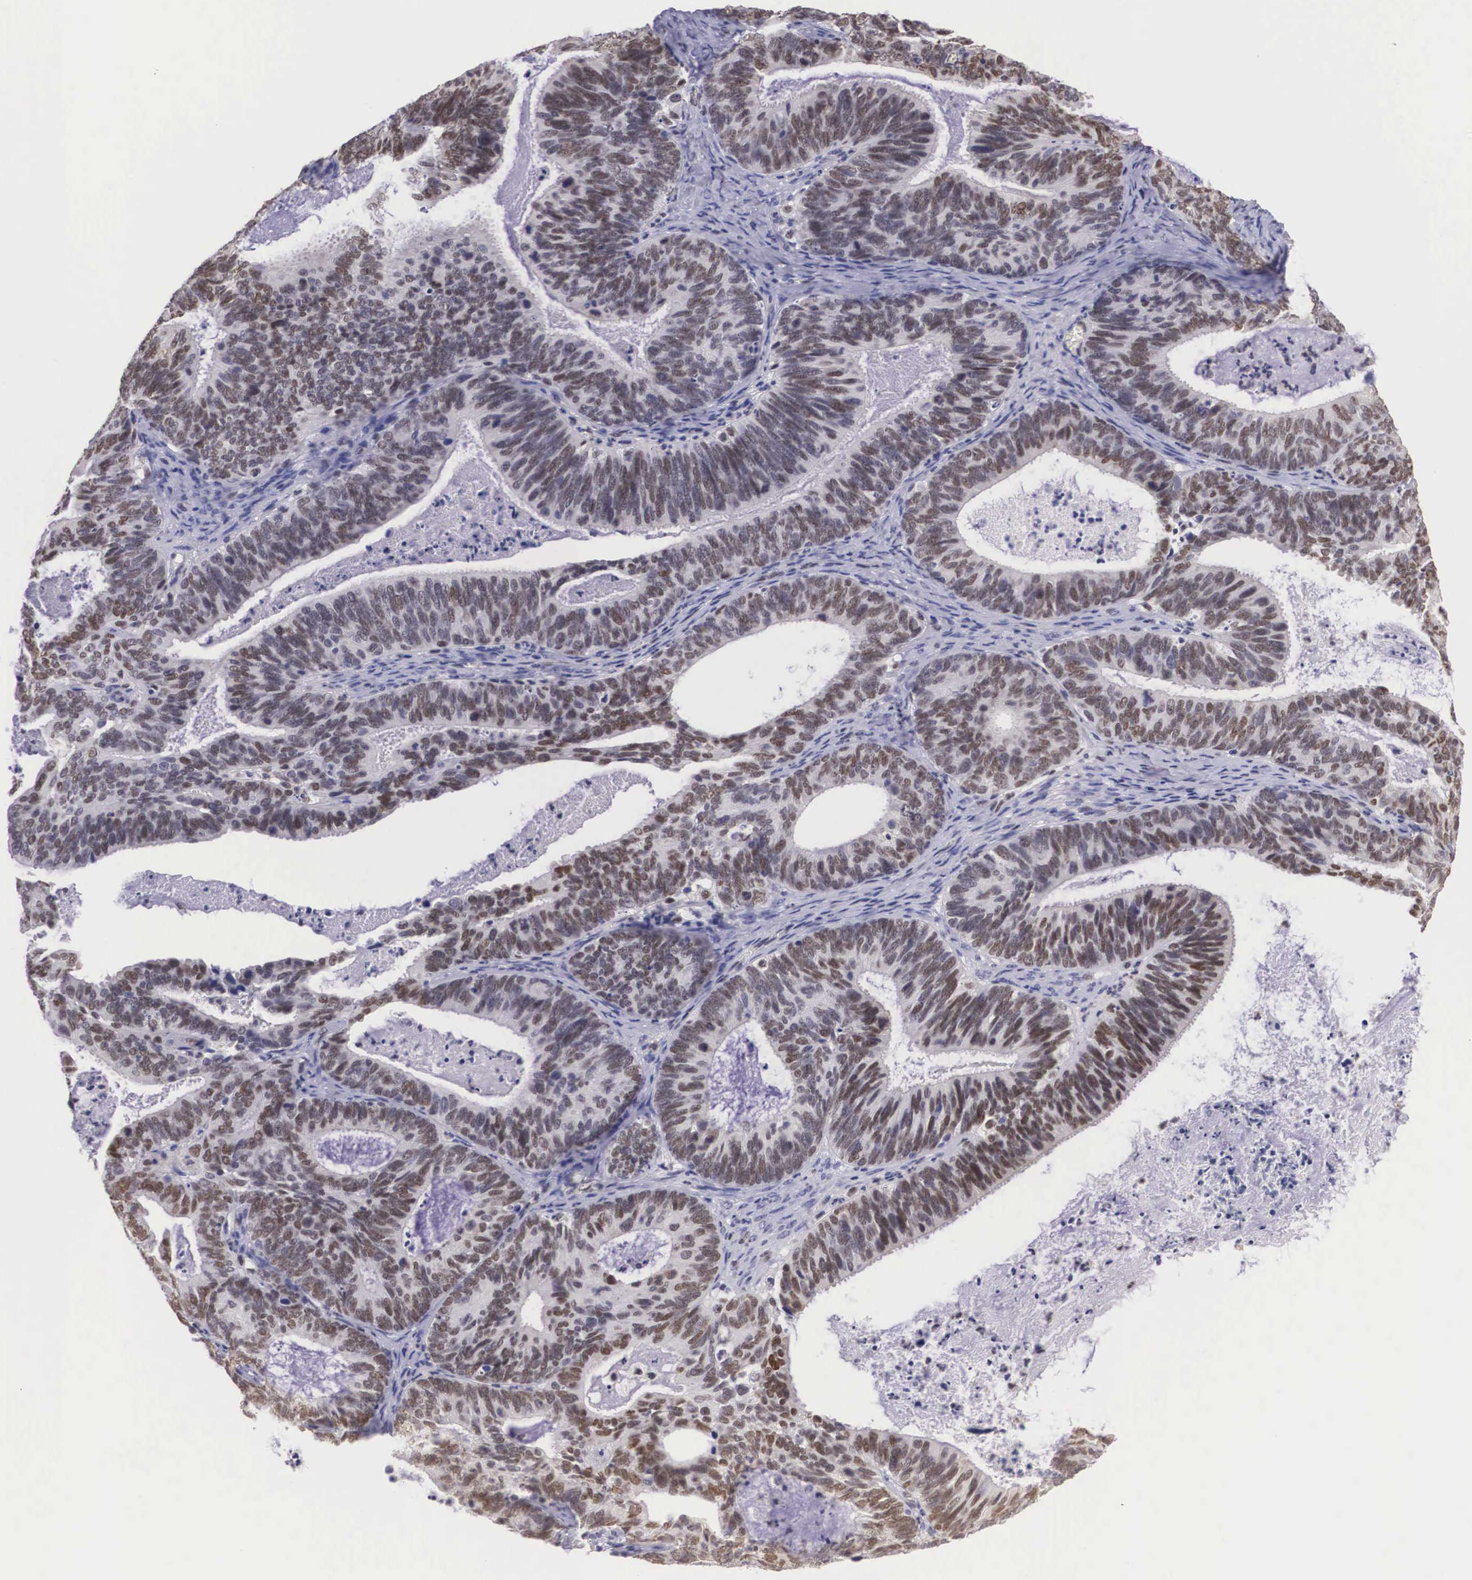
{"staining": {"intensity": "strong", "quantity": ">75%", "location": "nuclear"}, "tissue": "ovarian cancer", "cell_type": "Tumor cells", "image_type": "cancer", "snomed": [{"axis": "morphology", "description": "Carcinoma, endometroid"}, {"axis": "topography", "description": "Ovary"}], "caption": "The immunohistochemical stain shows strong nuclear positivity in tumor cells of ovarian cancer tissue.", "gene": "ETV6", "patient": {"sex": "female", "age": 52}}